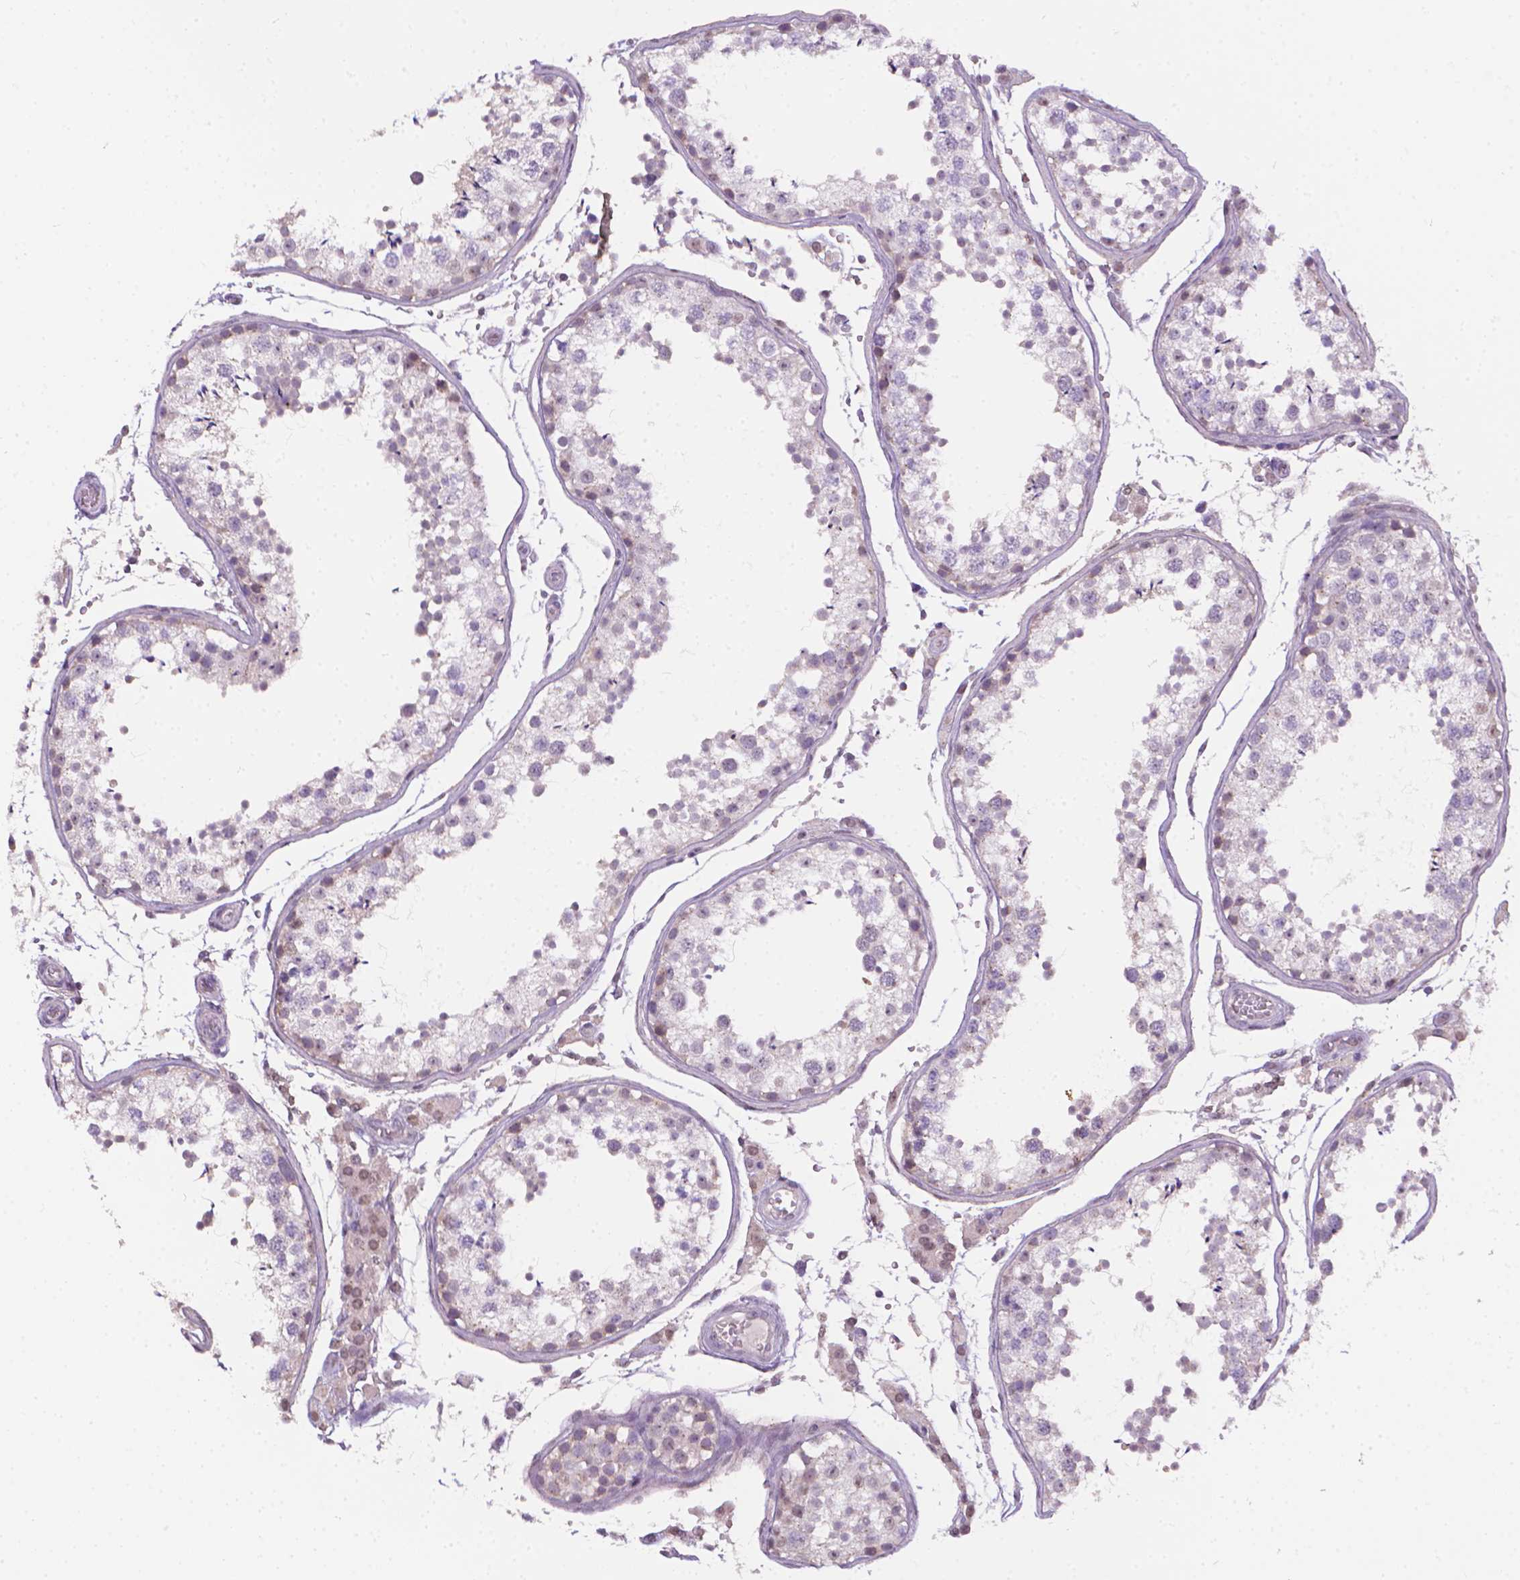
{"staining": {"intensity": "weak", "quantity": "<25%", "location": "nuclear"}, "tissue": "testis", "cell_type": "Cells in seminiferous ducts", "image_type": "normal", "snomed": [{"axis": "morphology", "description": "Normal tissue, NOS"}, {"axis": "topography", "description": "Testis"}], "caption": "Immunohistochemistry of benign testis reveals no staining in cells in seminiferous ducts.", "gene": "NCAN", "patient": {"sex": "male", "age": 29}}